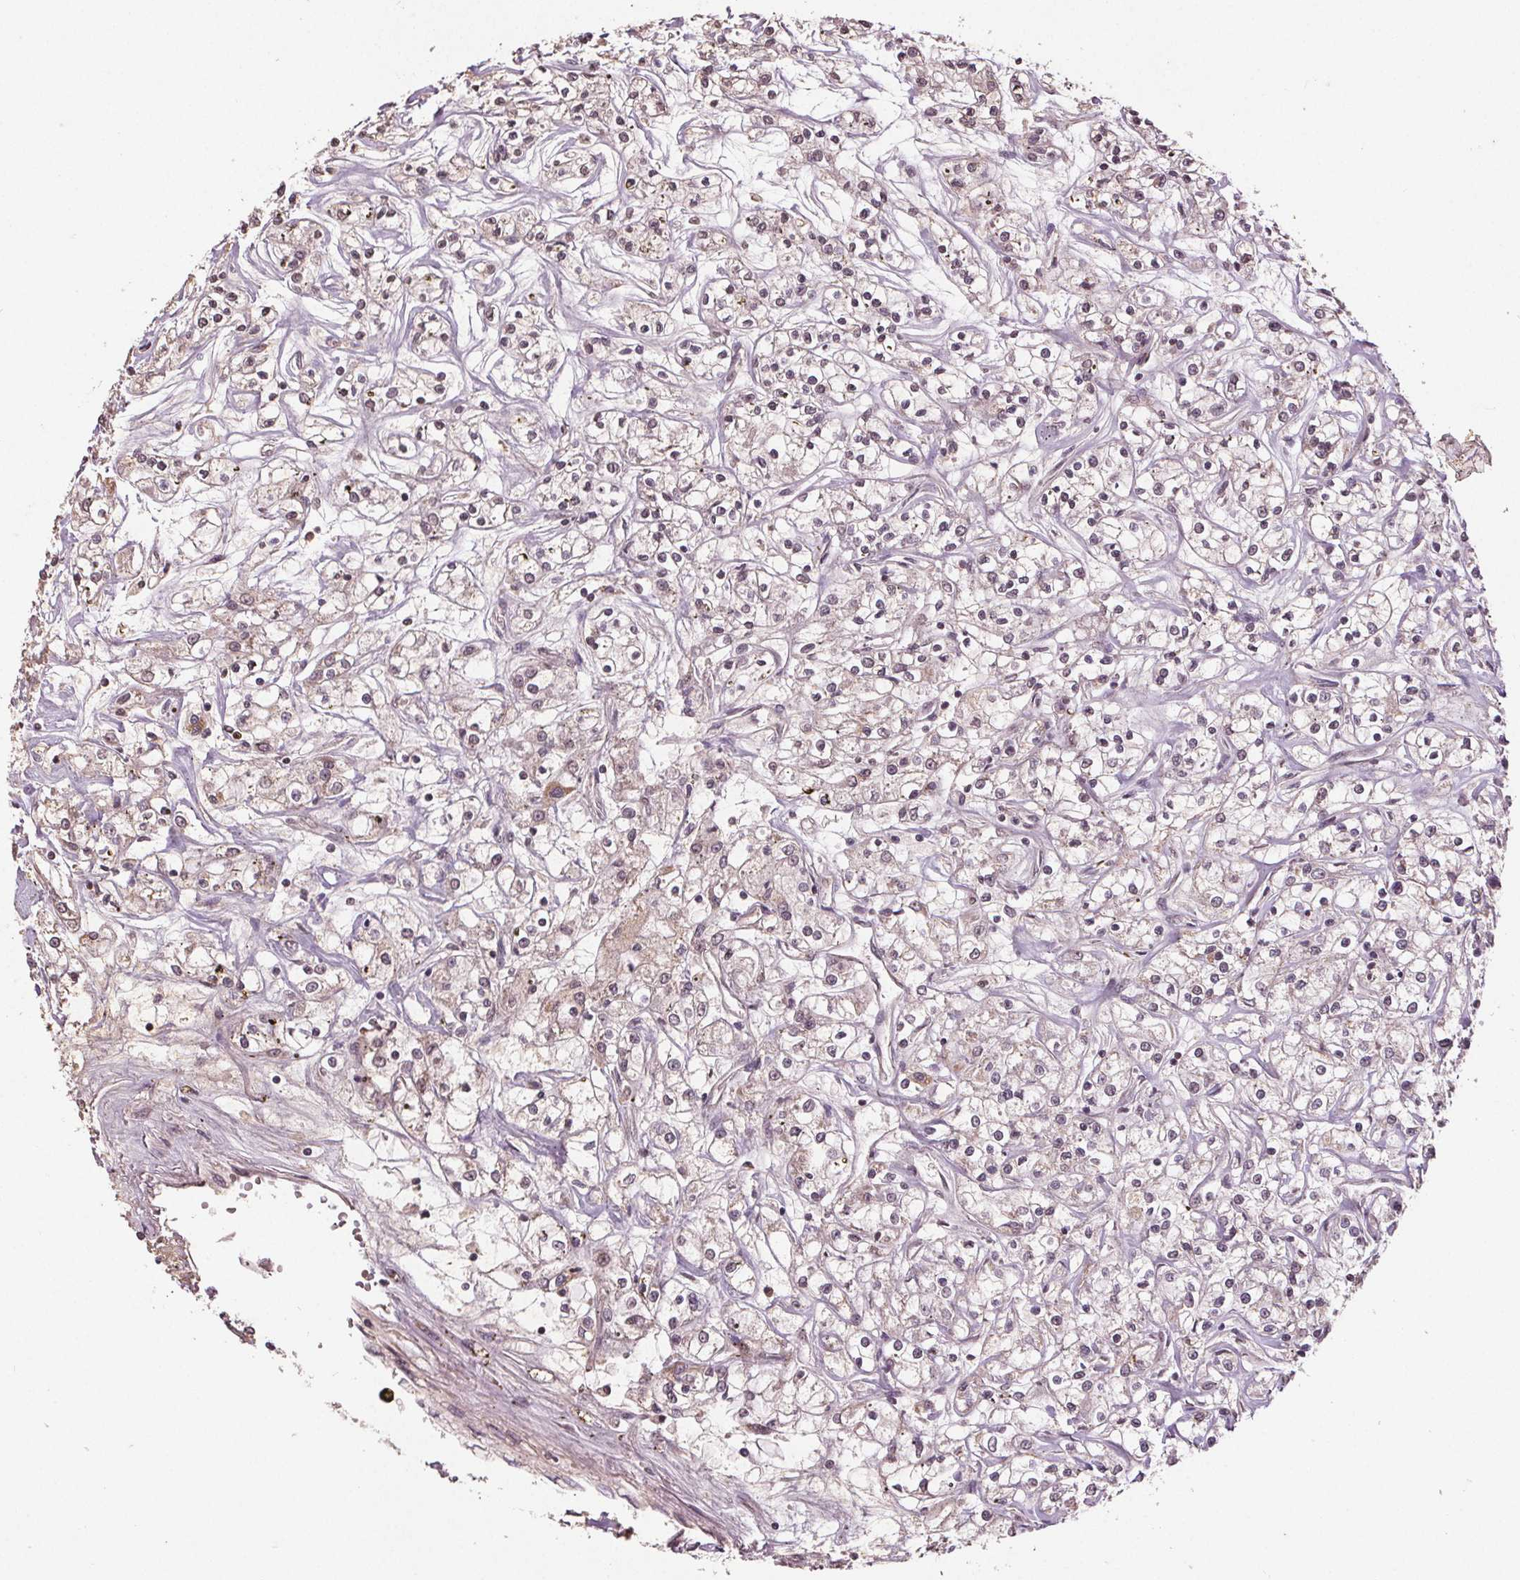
{"staining": {"intensity": "weak", "quantity": "<25%", "location": "cytoplasmic/membranous,nuclear"}, "tissue": "renal cancer", "cell_type": "Tumor cells", "image_type": "cancer", "snomed": [{"axis": "morphology", "description": "Adenocarcinoma, NOS"}, {"axis": "topography", "description": "Kidney"}], "caption": "Immunohistochemistry micrograph of neoplastic tissue: human adenocarcinoma (renal) stained with DAB (3,3'-diaminobenzidine) demonstrates no significant protein staining in tumor cells.", "gene": "DNMT3B", "patient": {"sex": "female", "age": 59}}